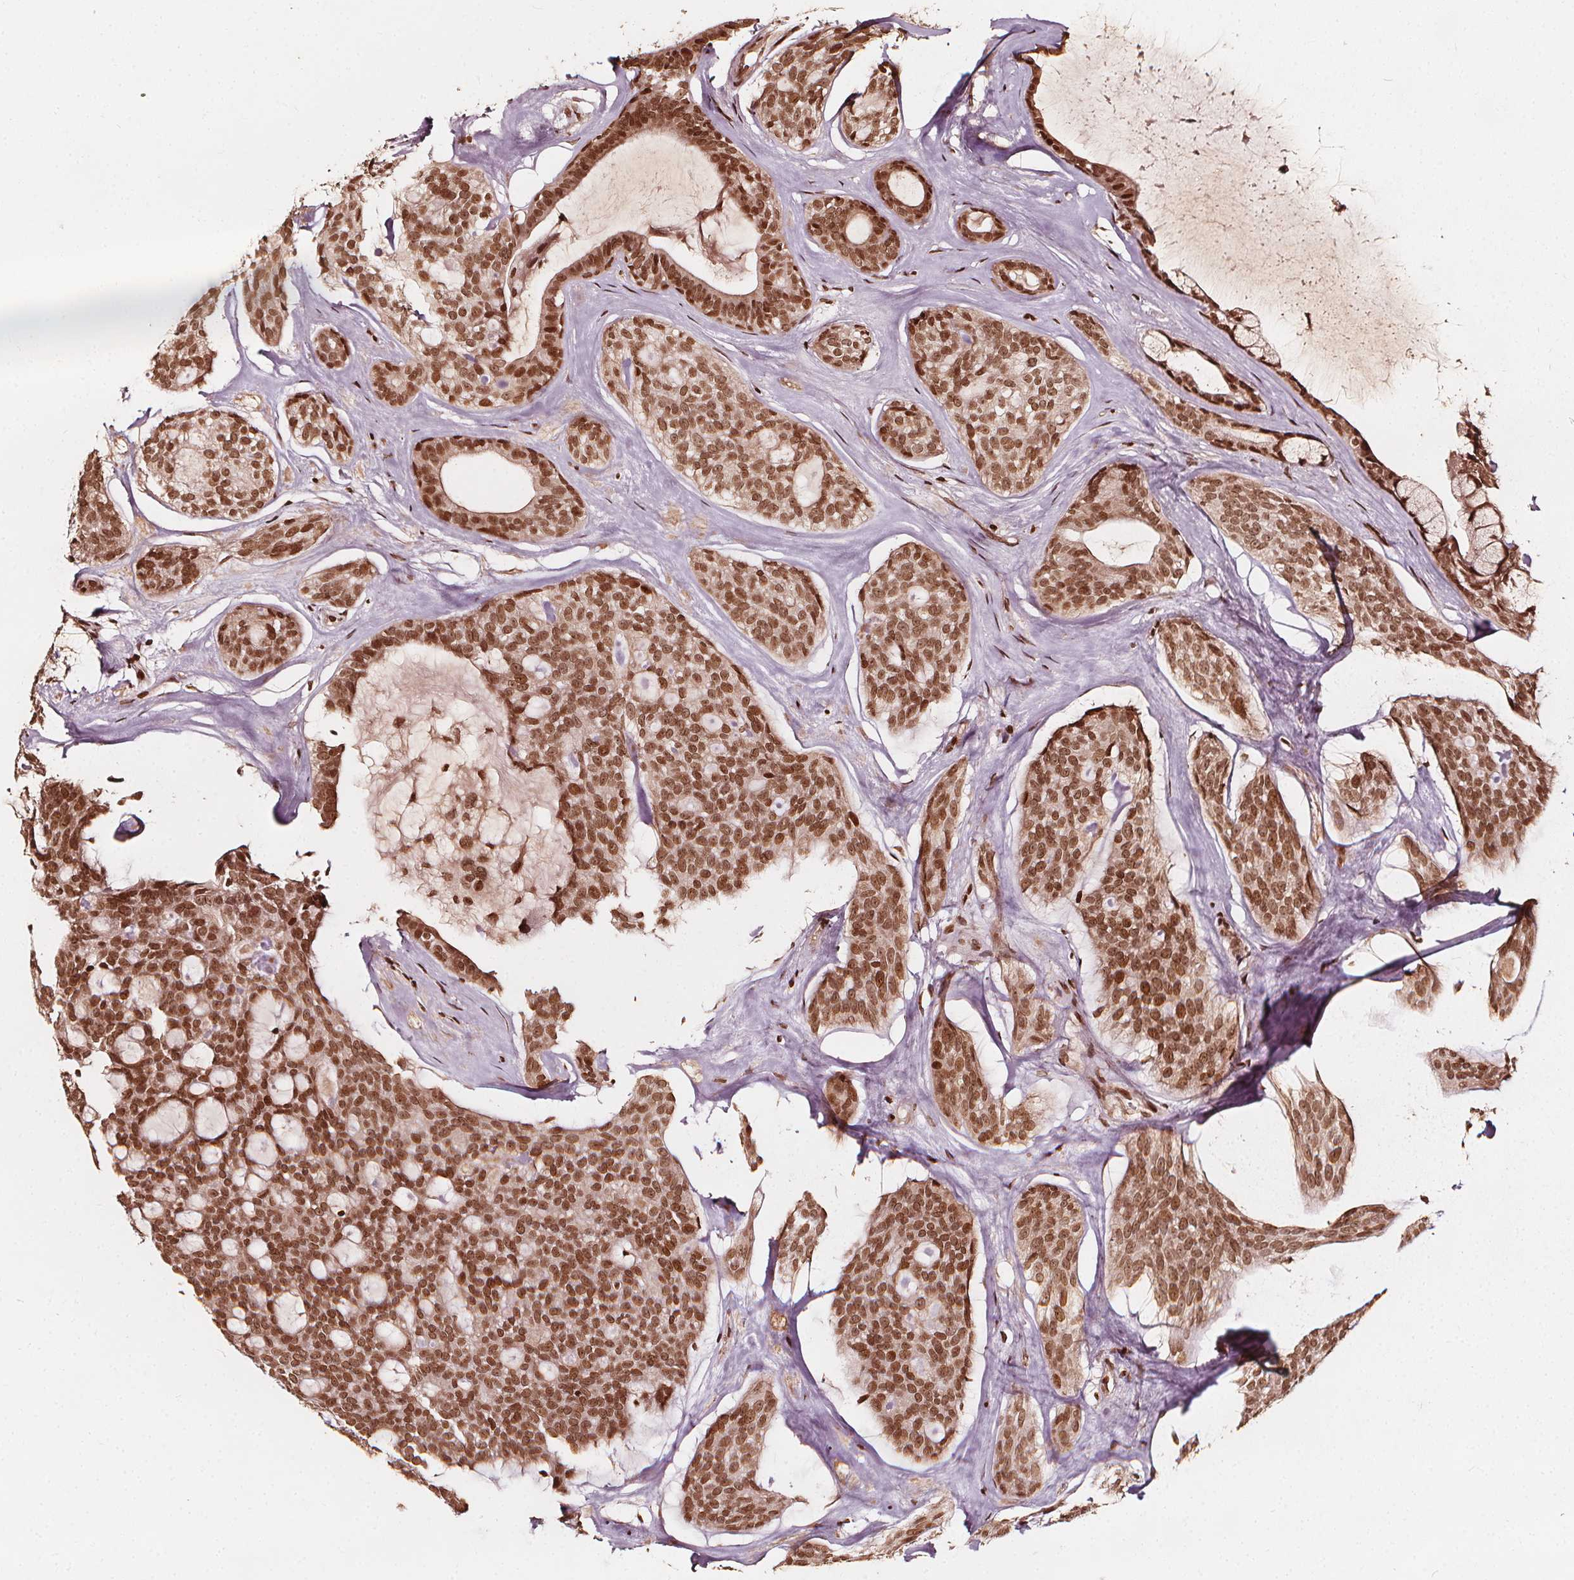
{"staining": {"intensity": "moderate", "quantity": ">75%", "location": "nuclear"}, "tissue": "head and neck cancer", "cell_type": "Tumor cells", "image_type": "cancer", "snomed": [{"axis": "morphology", "description": "Adenocarcinoma, NOS"}, {"axis": "topography", "description": "Head-Neck"}], "caption": "Protein positivity by immunohistochemistry displays moderate nuclear positivity in approximately >75% of tumor cells in head and neck cancer (adenocarcinoma). (DAB = brown stain, brightfield microscopy at high magnification).", "gene": "H3C14", "patient": {"sex": "male", "age": 66}}